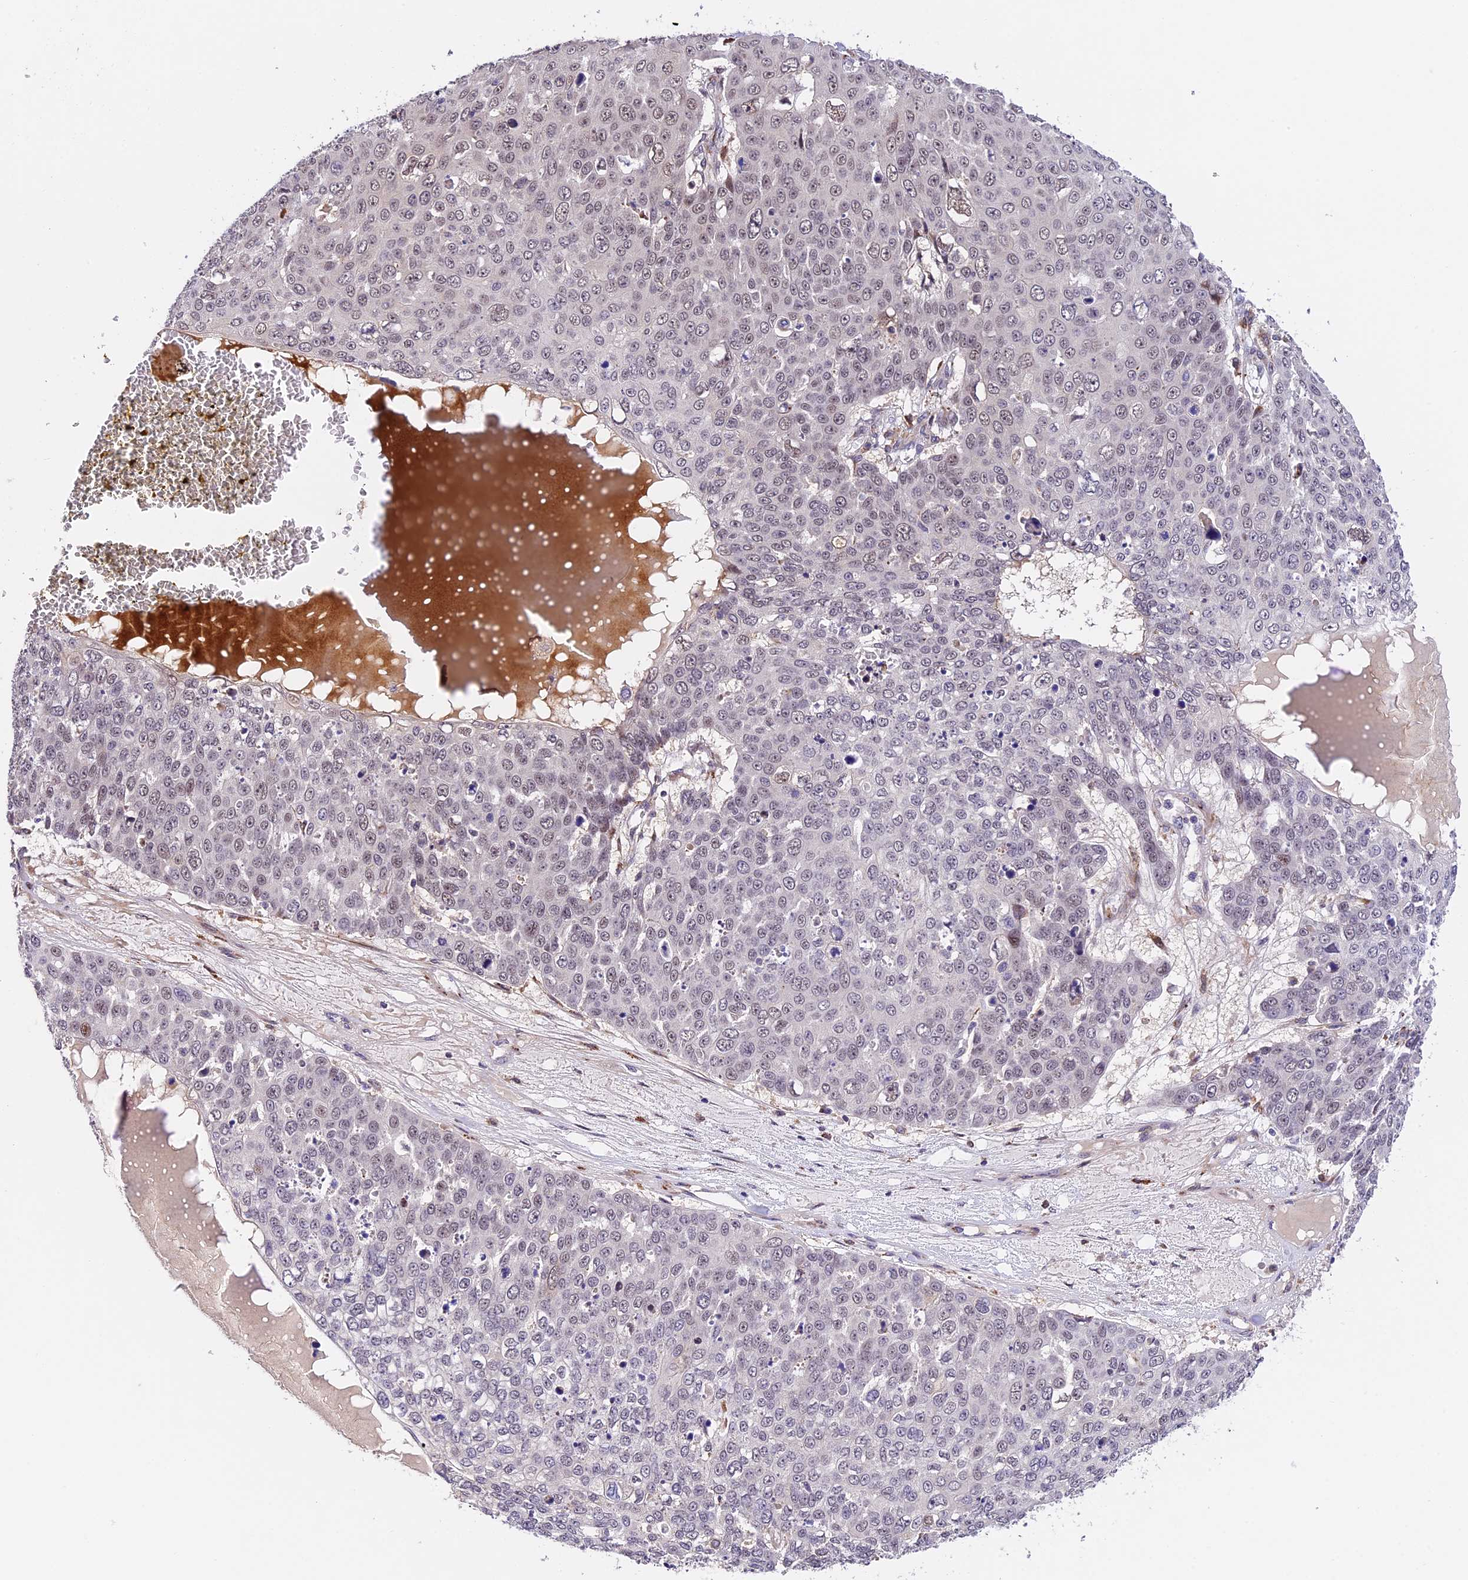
{"staining": {"intensity": "moderate", "quantity": "<25%", "location": "nuclear"}, "tissue": "skin cancer", "cell_type": "Tumor cells", "image_type": "cancer", "snomed": [{"axis": "morphology", "description": "Squamous cell carcinoma, NOS"}, {"axis": "topography", "description": "Skin"}], "caption": "Brown immunohistochemical staining in skin cancer demonstrates moderate nuclear staining in approximately <25% of tumor cells.", "gene": "FBXO45", "patient": {"sex": "male", "age": 71}}